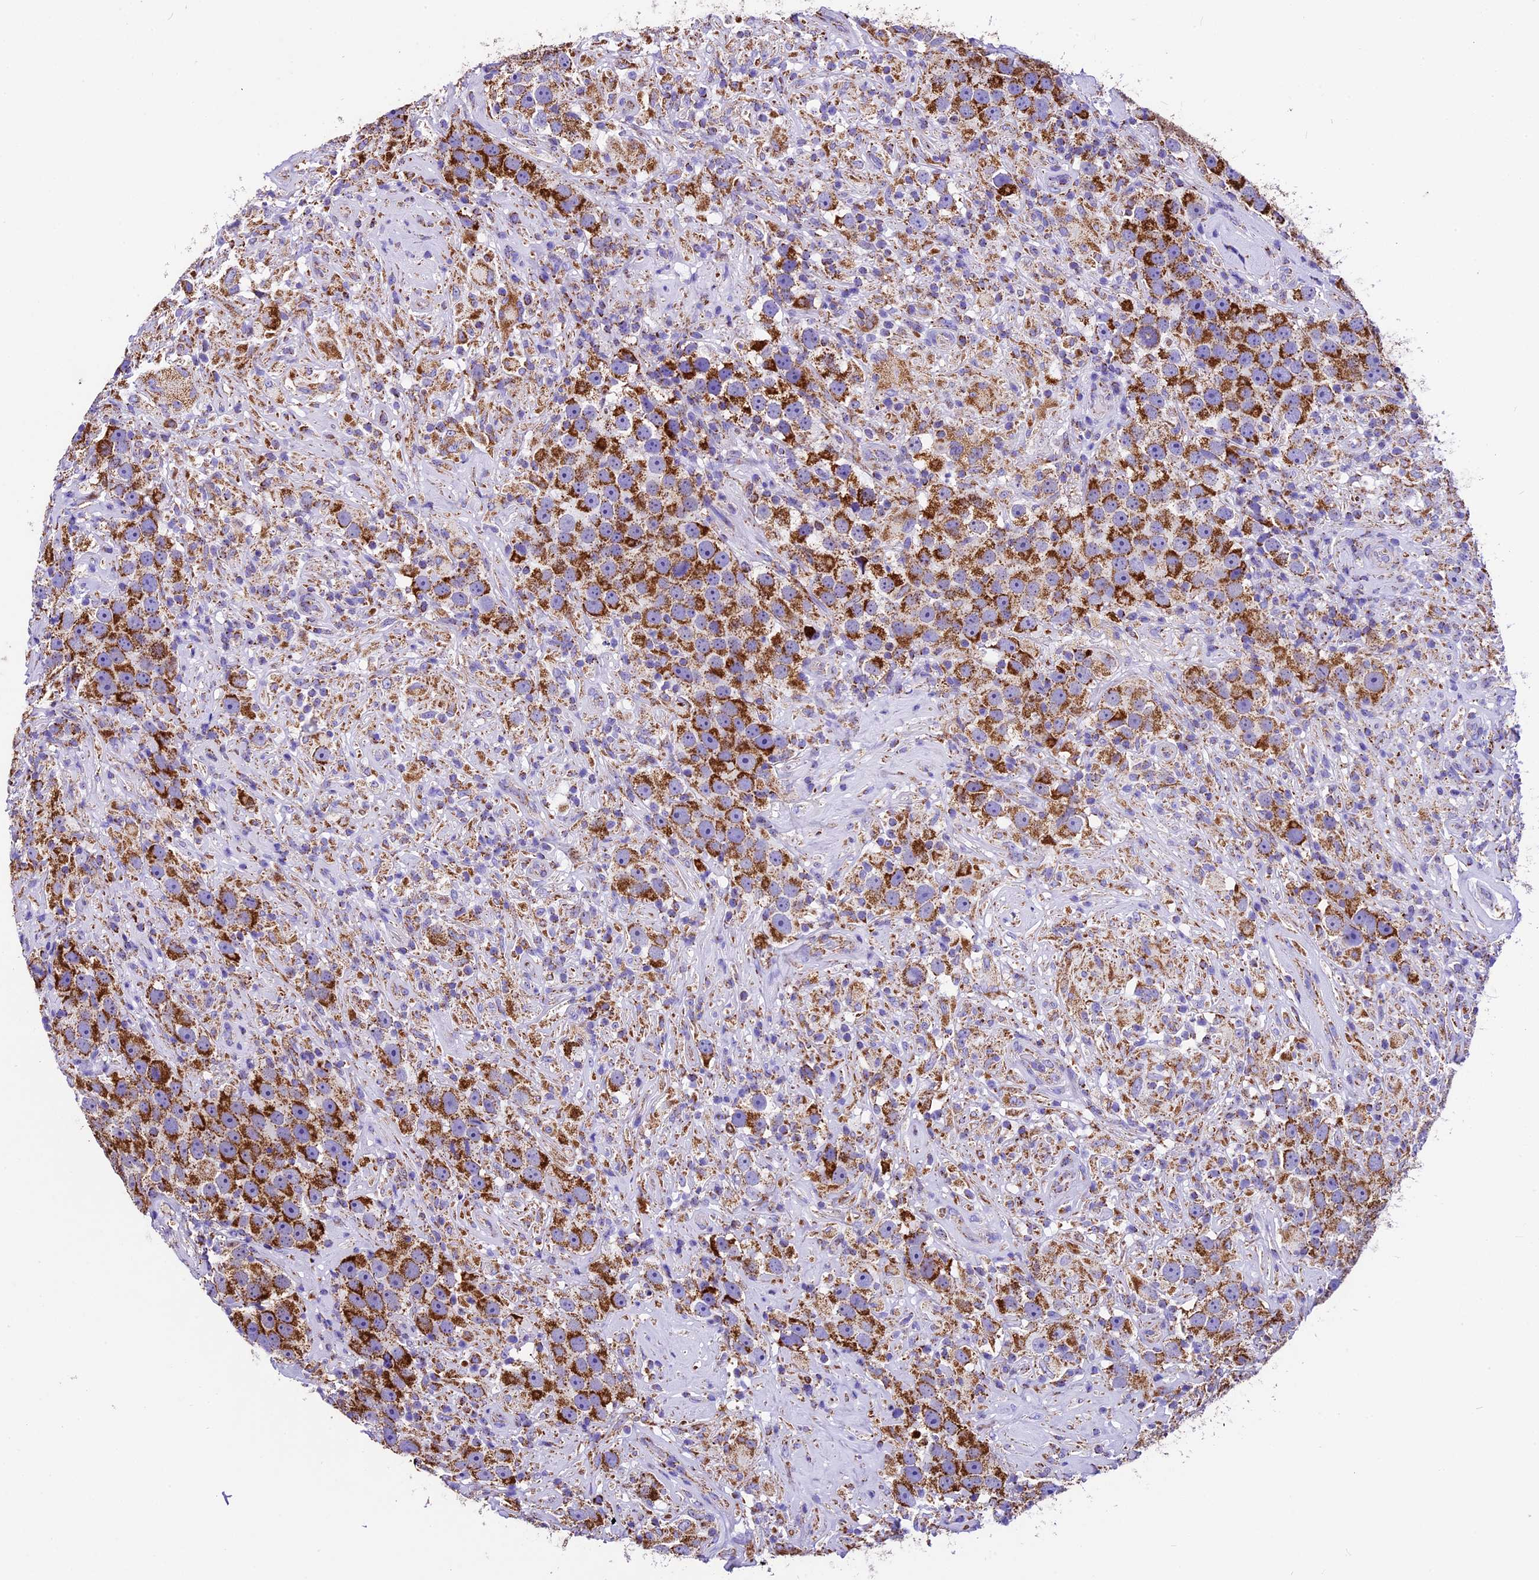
{"staining": {"intensity": "strong", "quantity": ">75%", "location": "cytoplasmic/membranous"}, "tissue": "testis cancer", "cell_type": "Tumor cells", "image_type": "cancer", "snomed": [{"axis": "morphology", "description": "Seminoma, NOS"}, {"axis": "topography", "description": "Testis"}], "caption": "Testis seminoma stained with IHC exhibits strong cytoplasmic/membranous positivity in approximately >75% of tumor cells.", "gene": "DCAF5", "patient": {"sex": "male", "age": 49}}